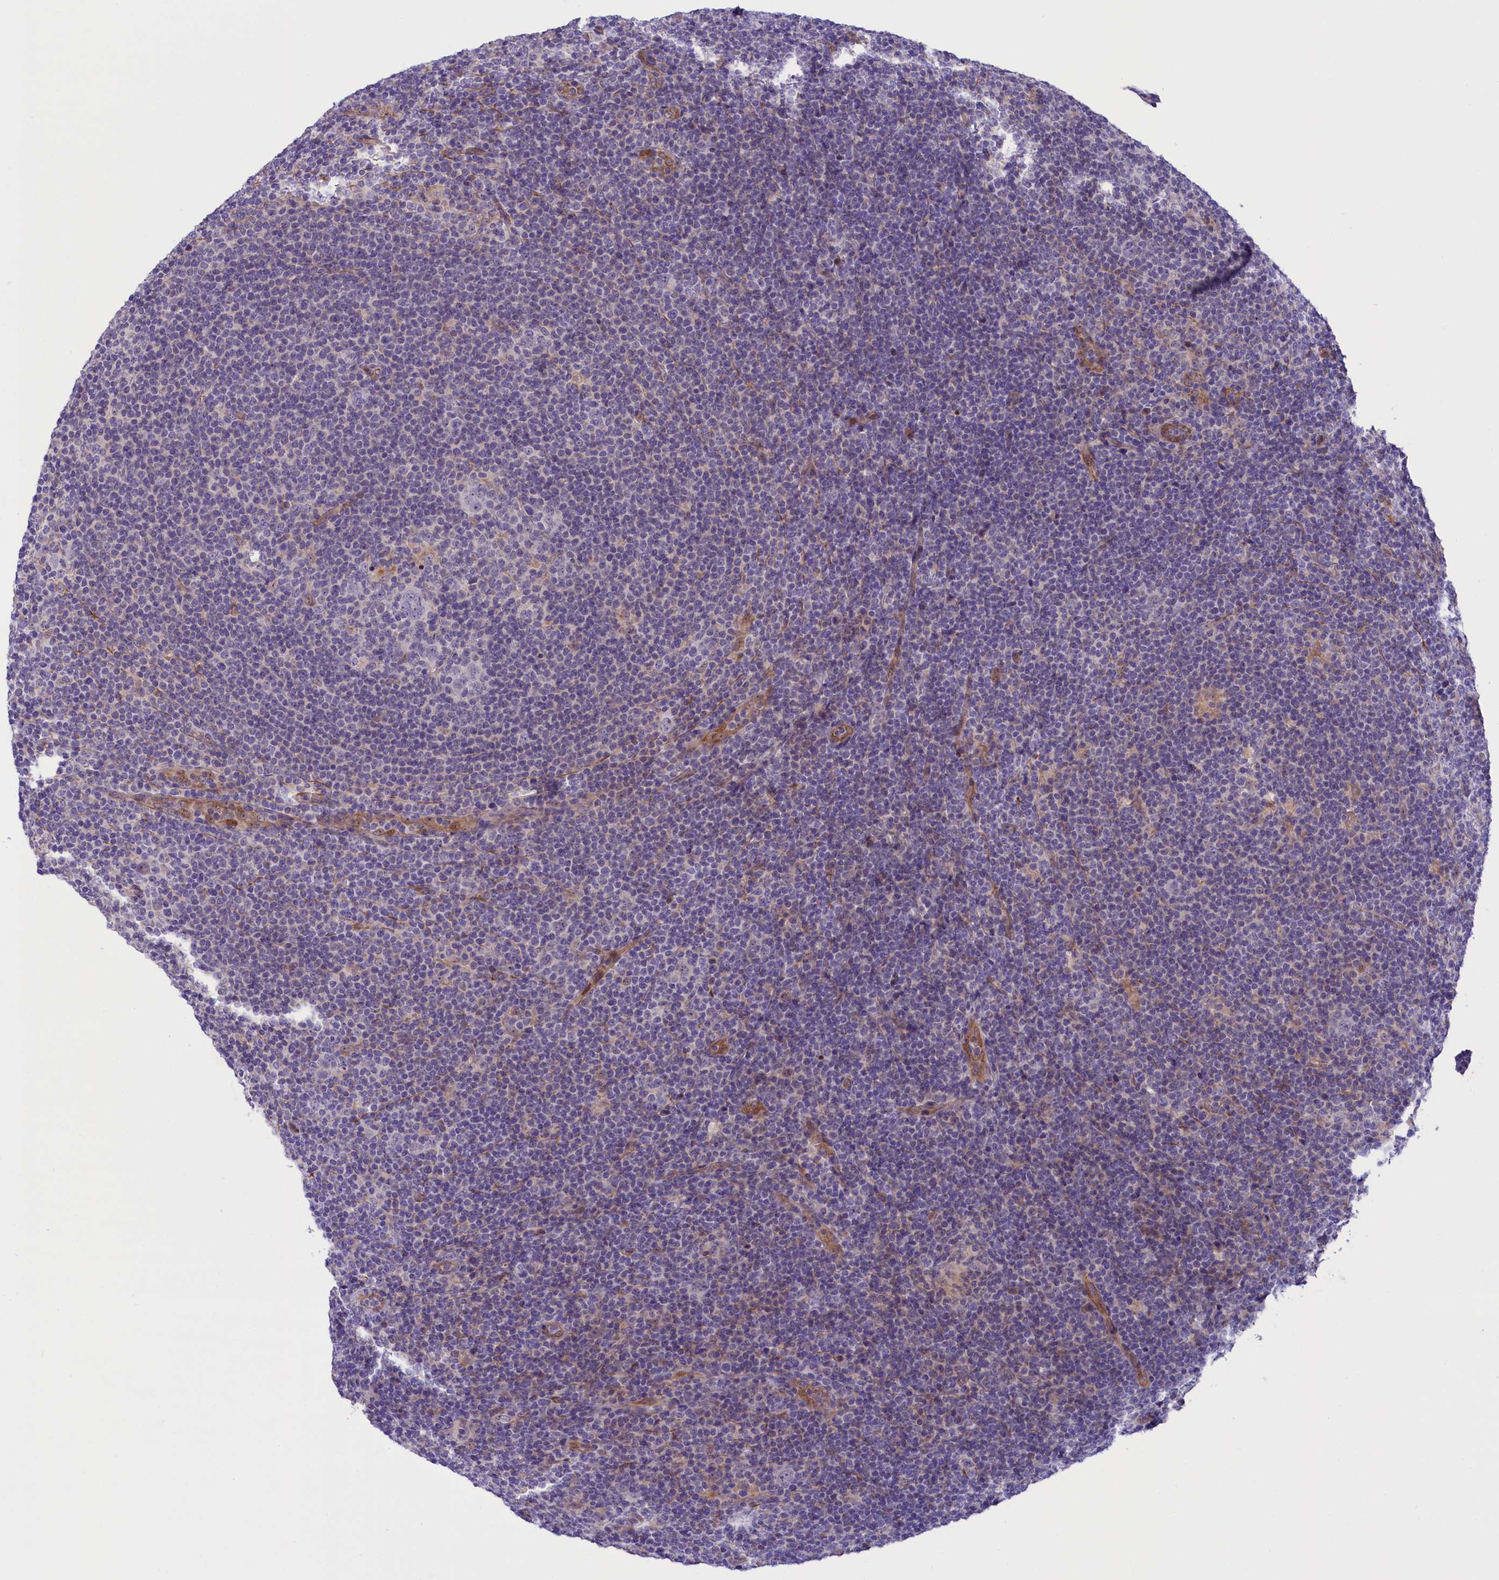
{"staining": {"intensity": "negative", "quantity": "none", "location": "none"}, "tissue": "lymphoma", "cell_type": "Tumor cells", "image_type": "cancer", "snomed": [{"axis": "morphology", "description": "Hodgkin's disease, NOS"}, {"axis": "topography", "description": "Lymph node"}], "caption": "DAB immunohistochemical staining of human lymphoma shows no significant expression in tumor cells.", "gene": "CCDC32", "patient": {"sex": "female", "age": 57}}